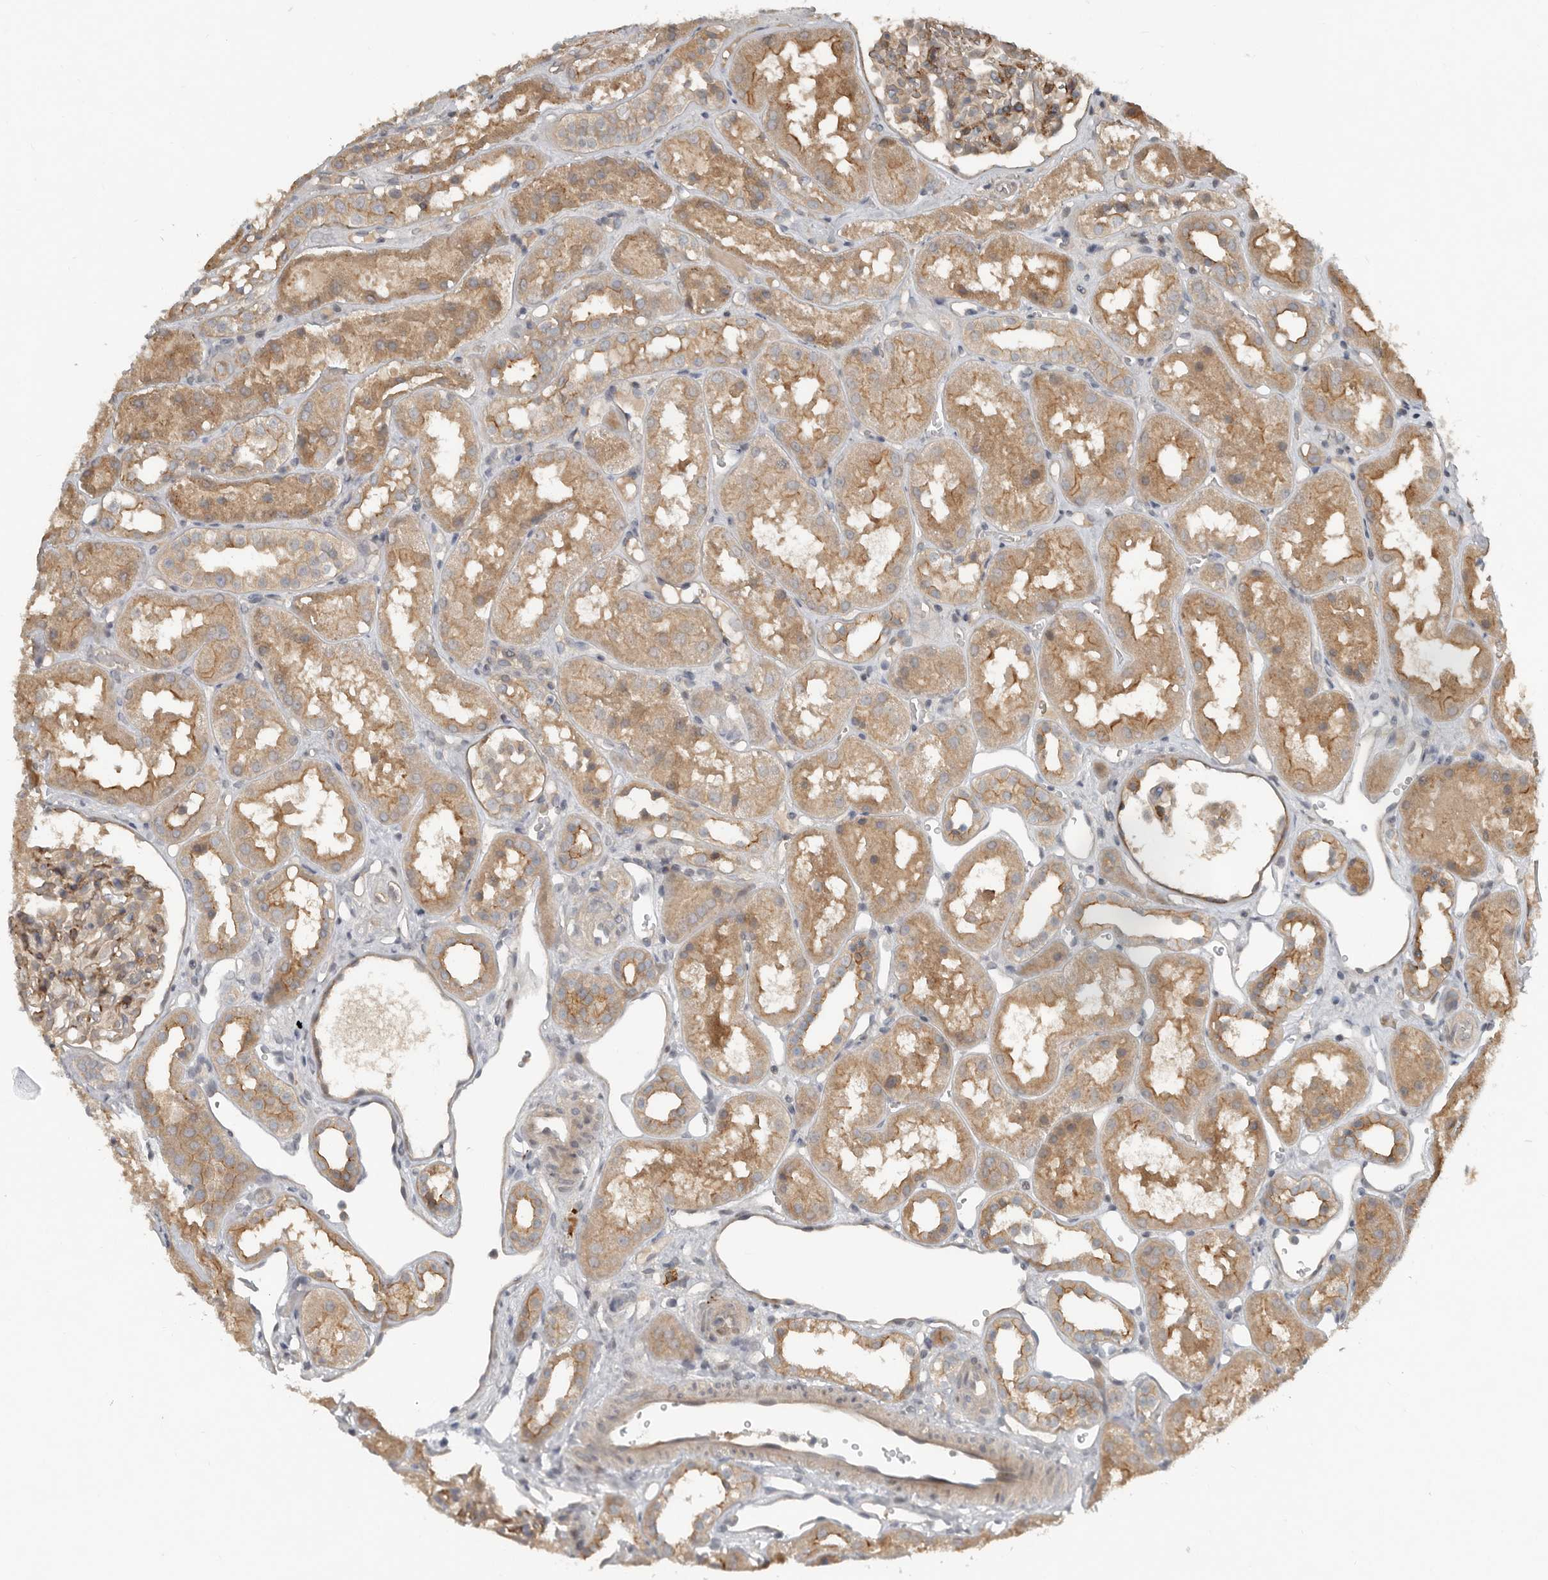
{"staining": {"intensity": "moderate", "quantity": "<25%", "location": "cytoplasmic/membranous"}, "tissue": "kidney", "cell_type": "Cells in glomeruli", "image_type": "normal", "snomed": [{"axis": "morphology", "description": "Normal tissue, NOS"}, {"axis": "topography", "description": "Kidney"}], "caption": "A brown stain labels moderate cytoplasmic/membranous staining of a protein in cells in glomeruli of unremarkable kidney. The staining was performed using DAB, with brown indicating positive protein expression. Nuclei are stained blue with hematoxylin.", "gene": "TEAD3", "patient": {"sex": "male", "age": 16}}